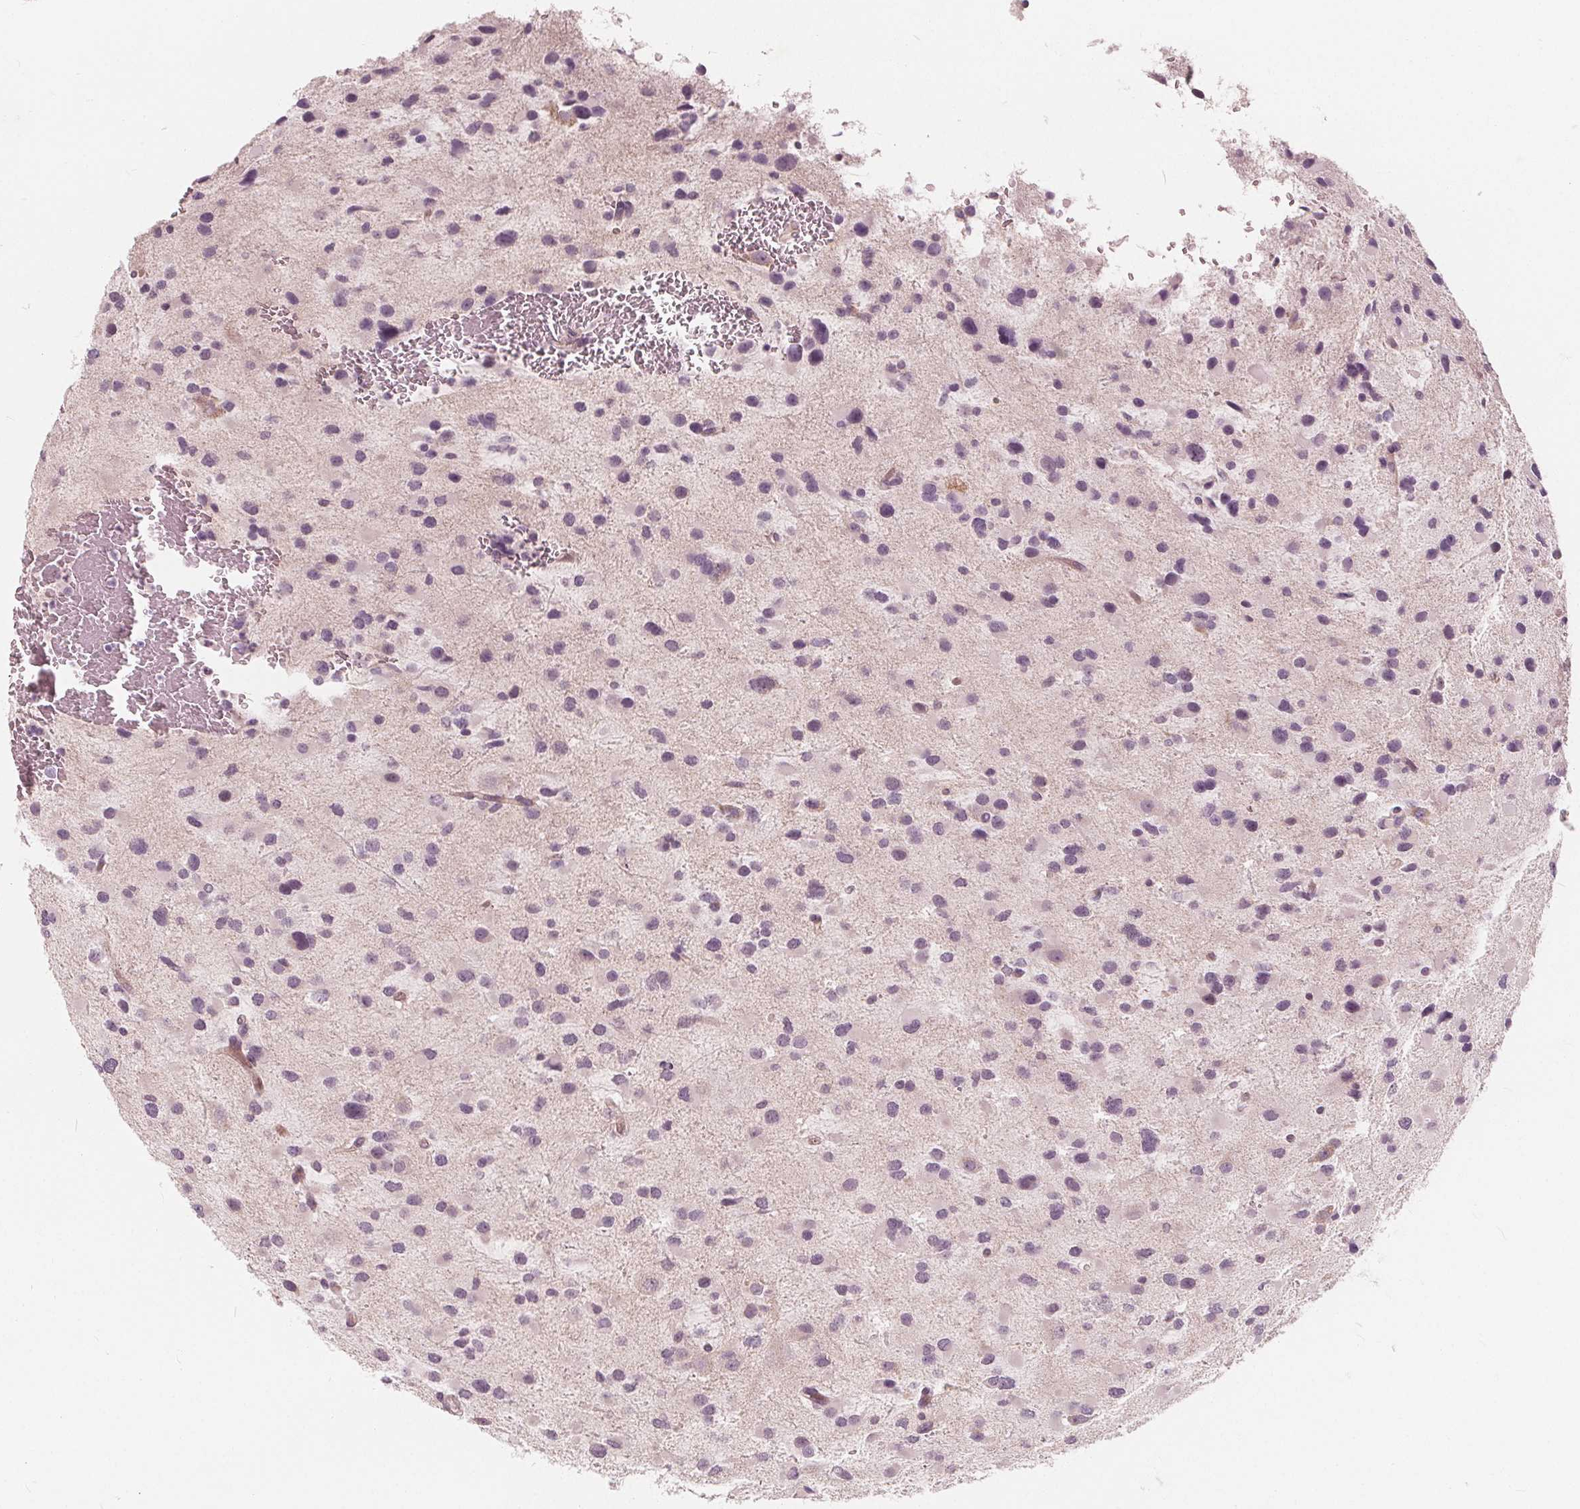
{"staining": {"intensity": "negative", "quantity": "none", "location": "none"}, "tissue": "glioma", "cell_type": "Tumor cells", "image_type": "cancer", "snomed": [{"axis": "morphology", "description": "Glioma, malignant, Low grade"}, {"axis": "topography", "description": "Brain"}], "caption": "Immunohistochemical staining of human malignant low-grade glioma demonstrates no significant expression in tumor cells. Nuclei are stained in blue.", "gene": "SAT2", "patient": {"sex": "female", "age": 32}}